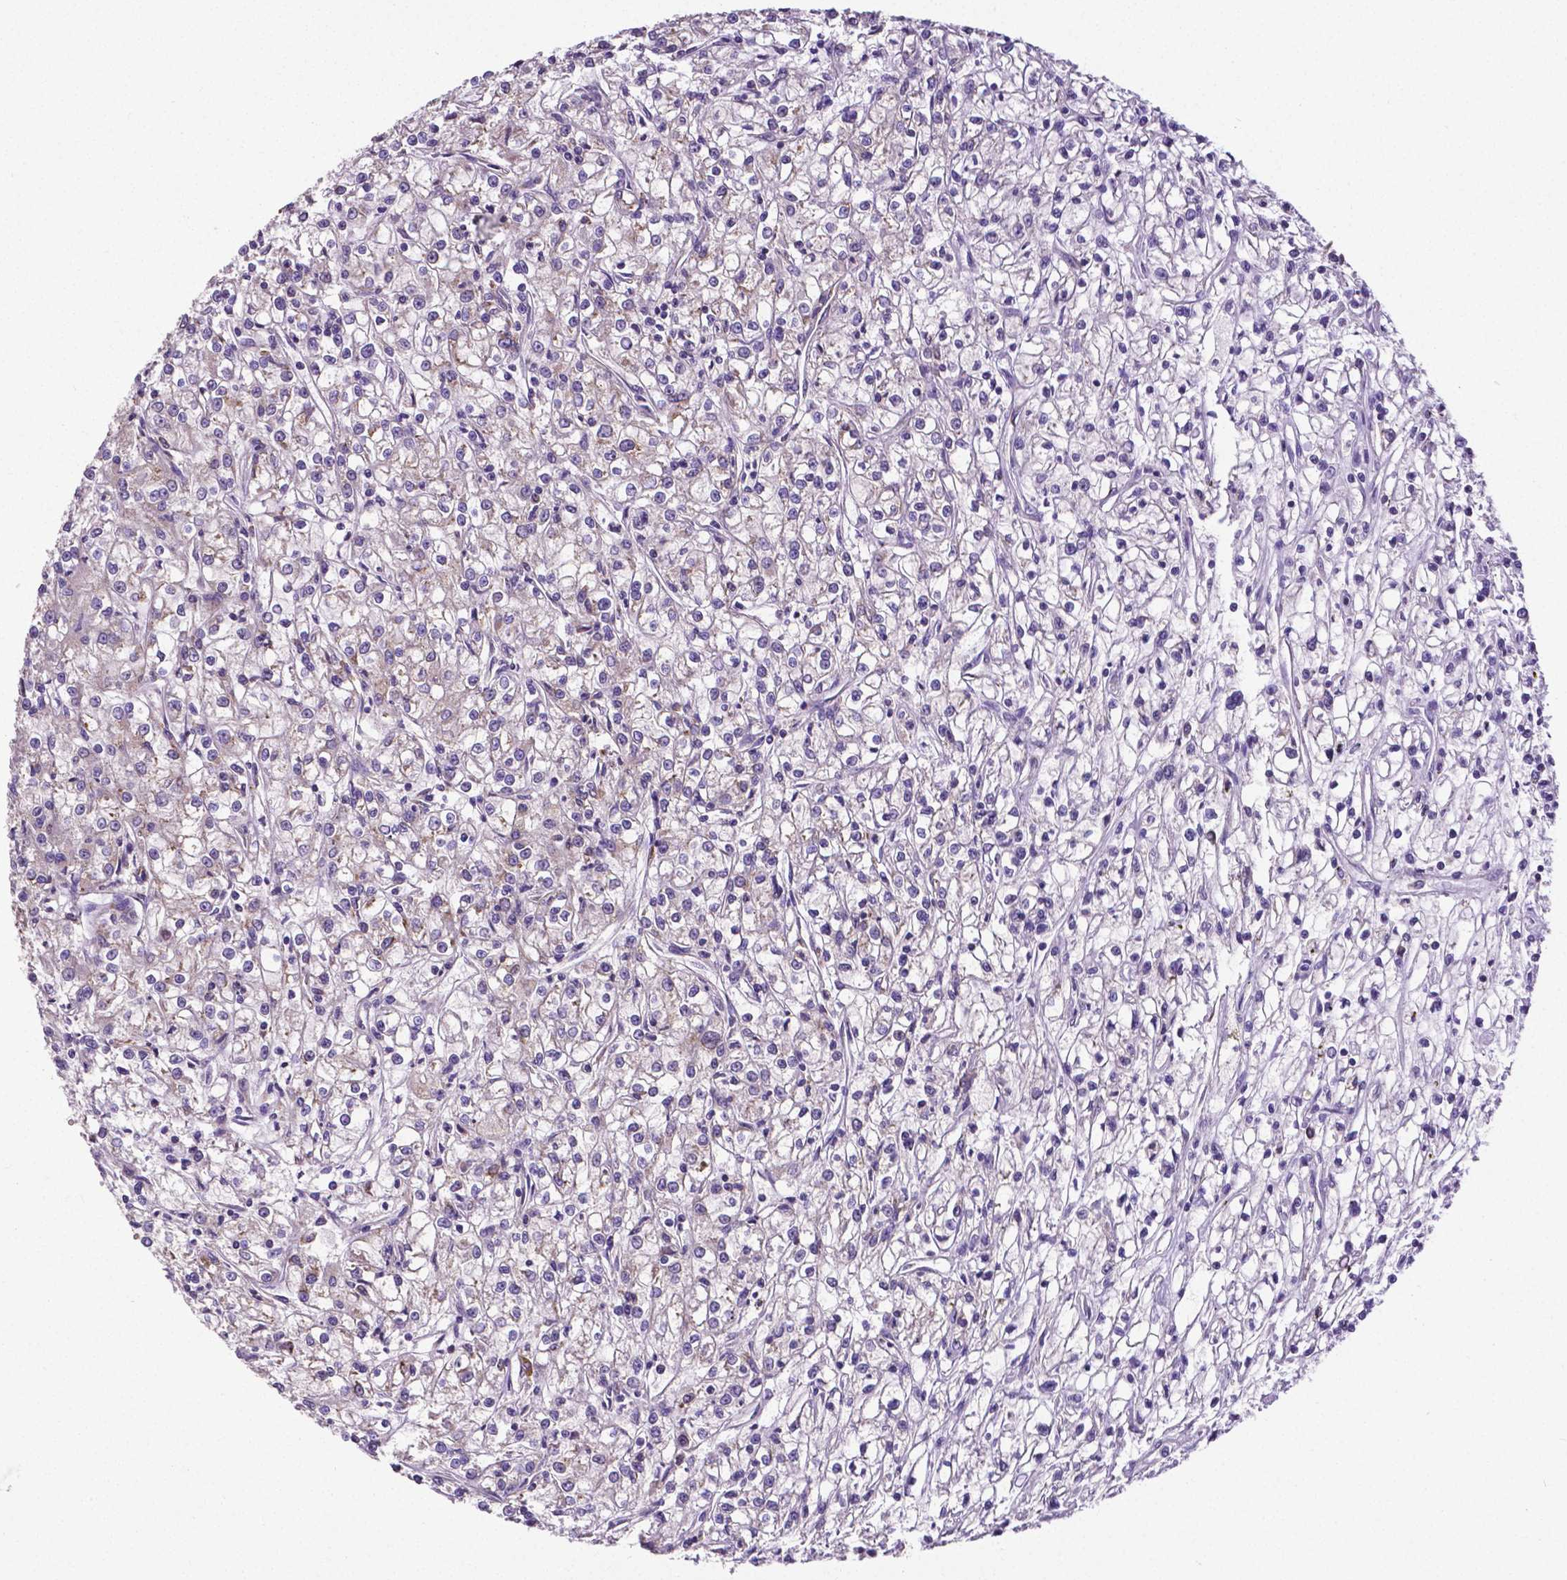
{"staining": {"intensity": "negative", "quantity": "none", "location": "none"}, "tissue": "renal cancer", "cell_type": "Tumor cells", "image_type": "cancer", "snomed": [{"axis": "morphology", "description": "Adenocarcinoma, NOS"}, {"axis": "topography", "description": "Kidney"}], "caption": "IHC image of human renal cancer stained for a protein (brown), which demonstrates no expression in tumor cells.", "gene": "MTDH", "patient": {"sex": "female", "age": 59}}